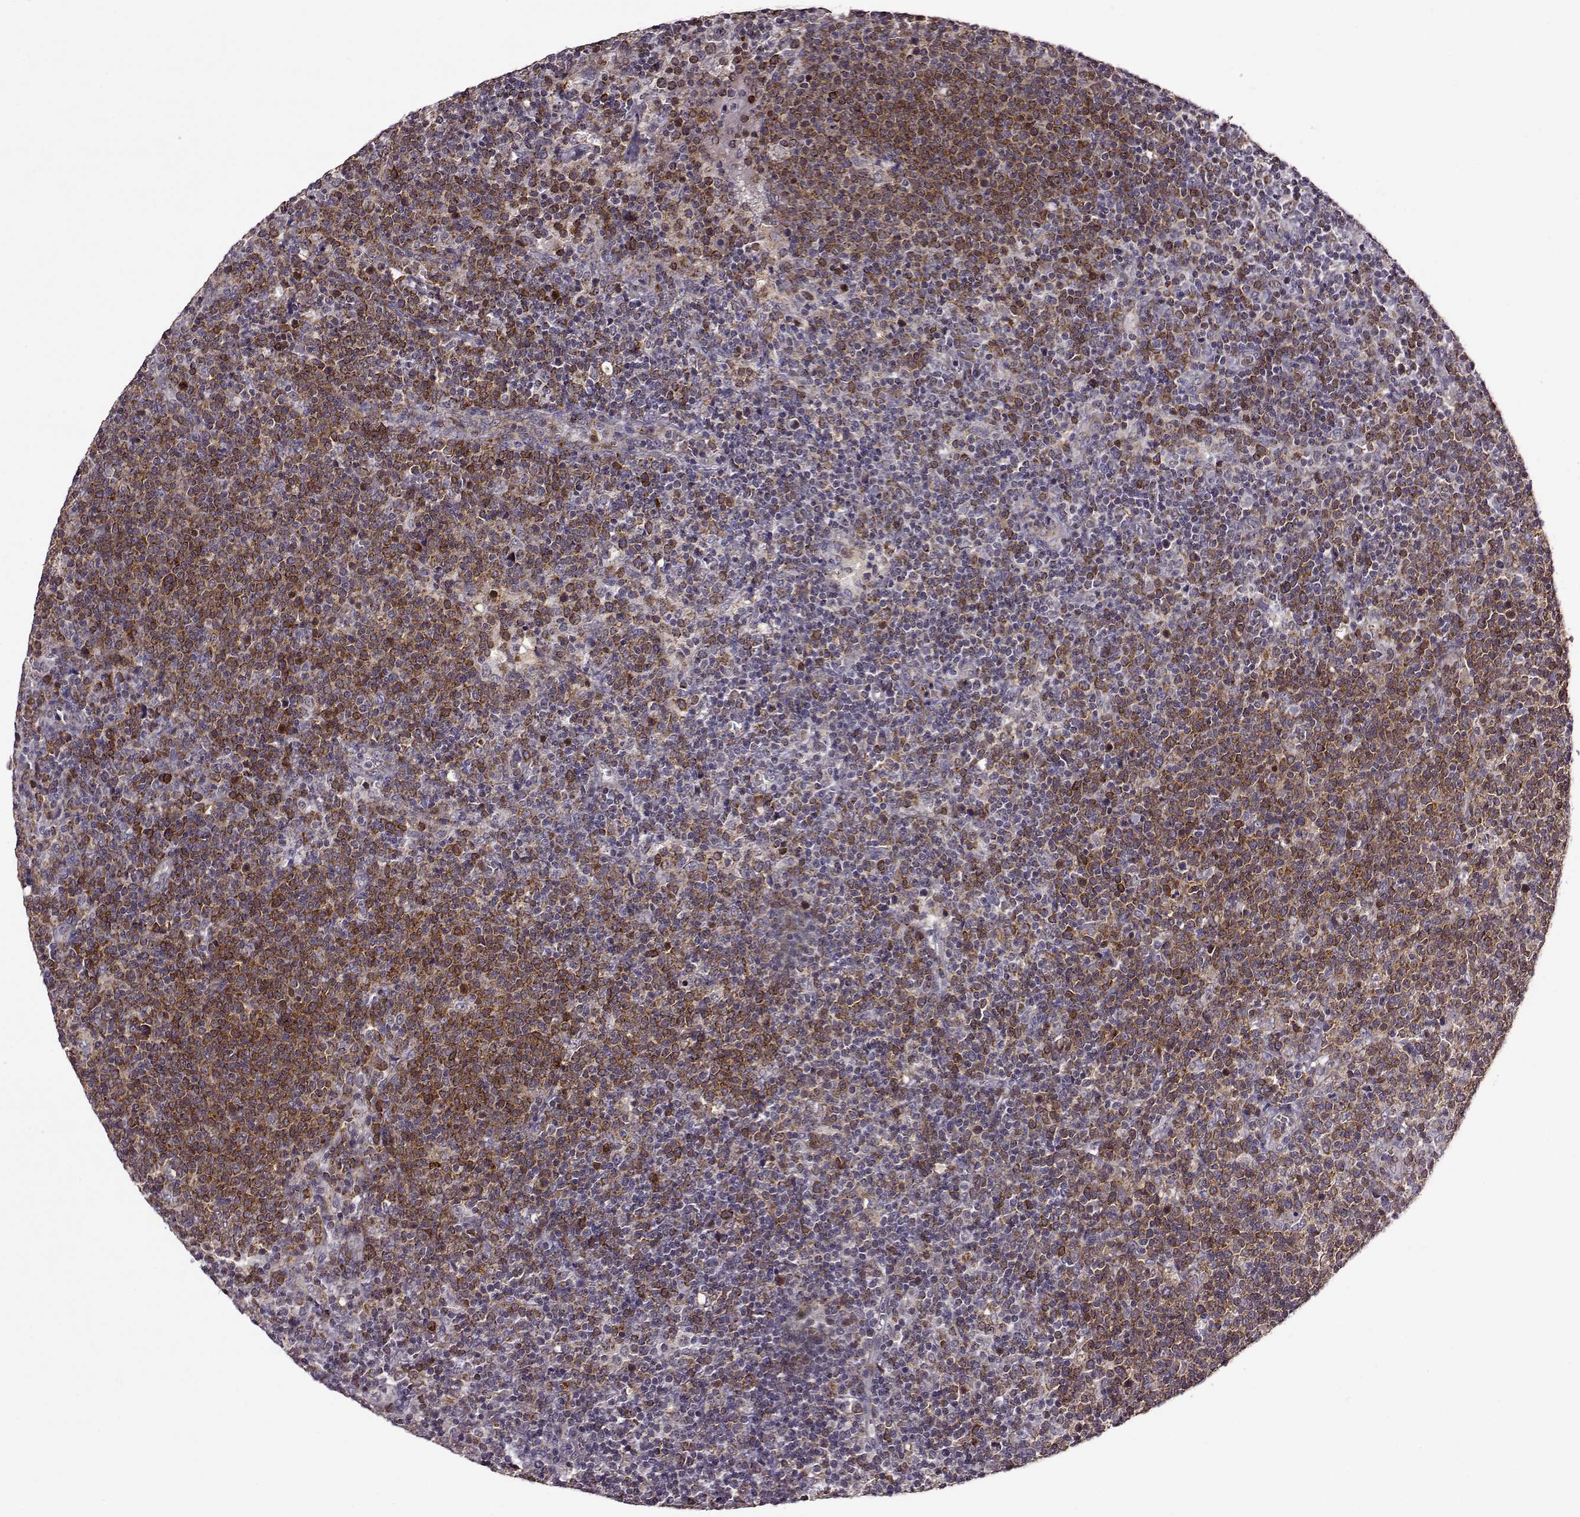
{"staining": {"intensity": "strong", "quantity": ">75%", "location": "cytoplasmic/membranous"}, "tissue": "lymphoma", "cell_type": "Tumor cells", "image_type": "cancer", "snomed": [{"axis": "morphology", "description": "Malignant lymphoma, non-Hodgkin's type, High grade"}, {"axis": "topography", "description": "Lymph node"}], "caption": "Tumor cells reveal high levels of strong cytoplasmic/membranous expression in approximately >75% of cells in lymphoma.", "gene": "MTSS1", "patient": {"sex": "male", "age": 61}}